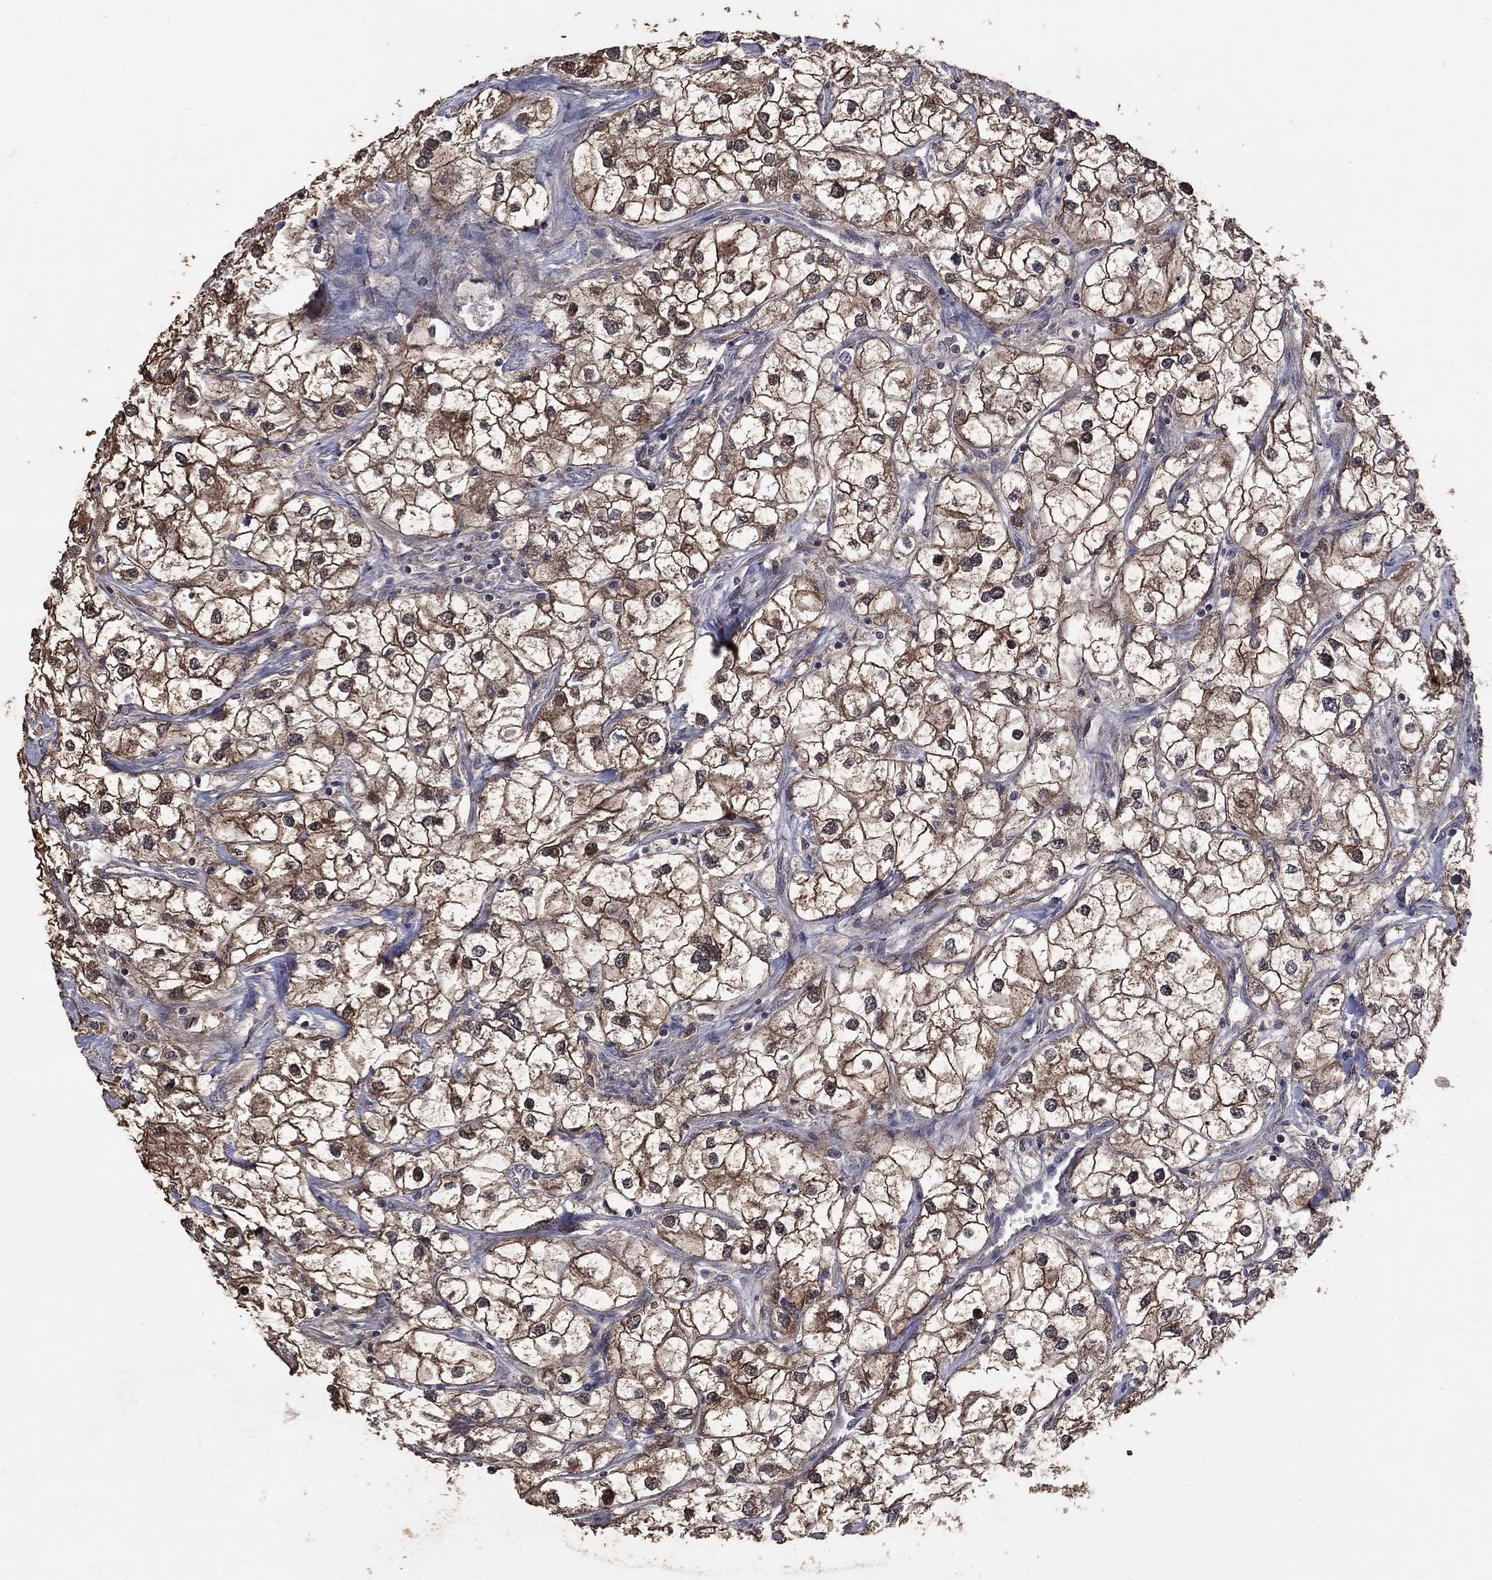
{"staining": {"intensity": "strong", "quantity": "25%-75%", "location": "cytoplasmic/membranous"}, "tissue": "renal cancer", "cell_type": "Tumor cells", "image_type": "cancer", "snomed": [{"axis": "morphology", "description": "Adenocarcinoma, NOS"}, {"axis": "topography", "description": "Kidney"}], "caption": "Protein staining reveals strong cytoplasmic/membranous staining in about 25%-75% of tumor cells in renal cancer (adenocarcinoma). Nuclei are stained in blue.", "gene": "C17orf75", "patient": {"sex": "male", "age": 59}}